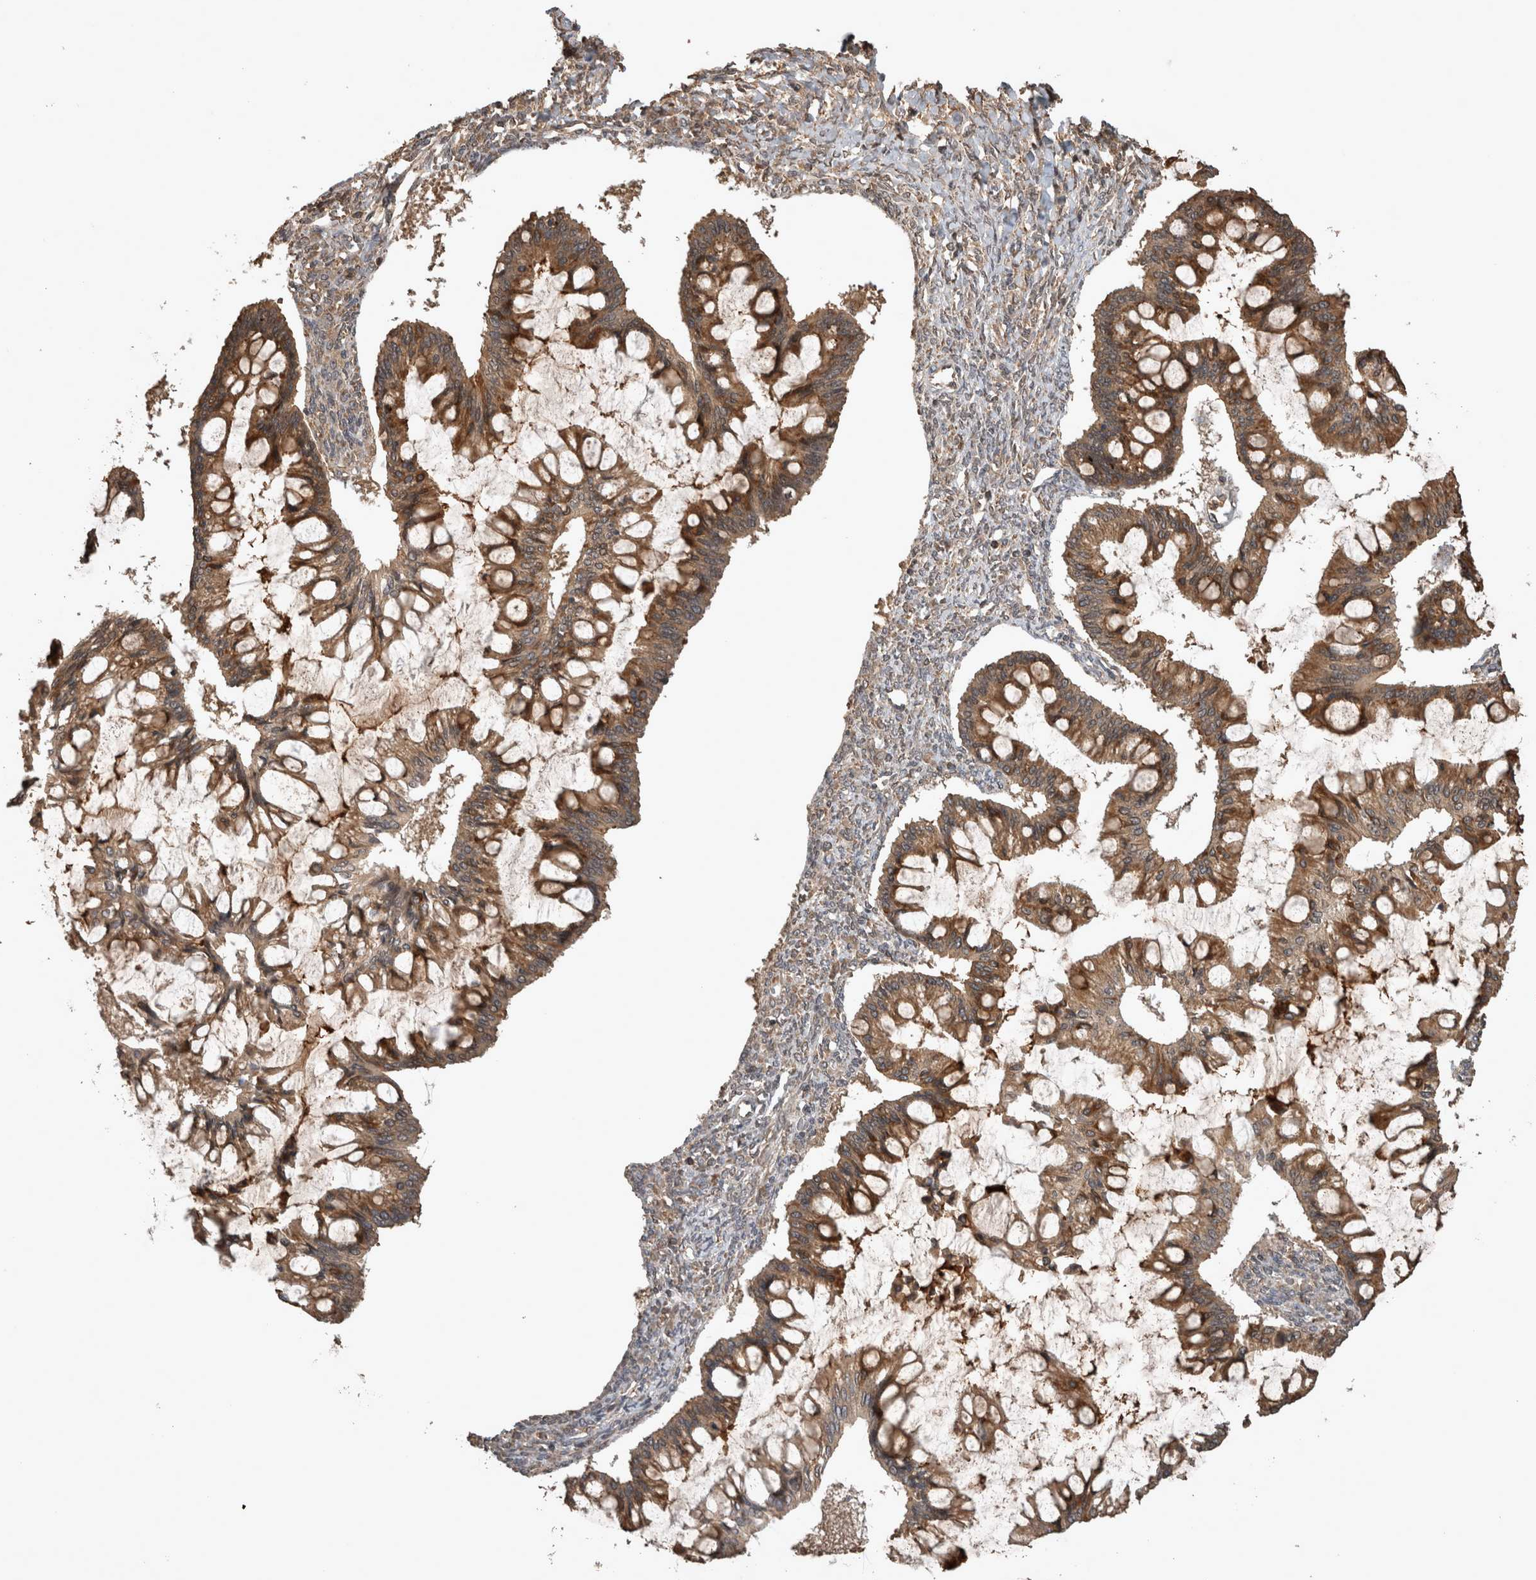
{"staining": {"intensity": "moderate", "quantity": ">75%", "location": "cytoplasmic/membranous,nuclear"}, "tissue": "ovarian cancer", "cell_type": "Tumor cells", "image_type": "cancer", "snomed": [{"axis": "morphology", "description": "Cystadenocarcinoma, mucinous, NOS"}, {"axis": "topography", "description": "Ovary"}], "caption": "Immunohistochemistry (IHC) photomicrograph of human ovarian cancer (mucinous cystadenocarcinoma) stained for a protein (brown), which shows medium levels of moderate cytoplasmic/membranous and nuclear staining in approximately >75% of tumor cells.", "gene": "OTUD7B", "patient": {"sex": "female", "age": 73}}